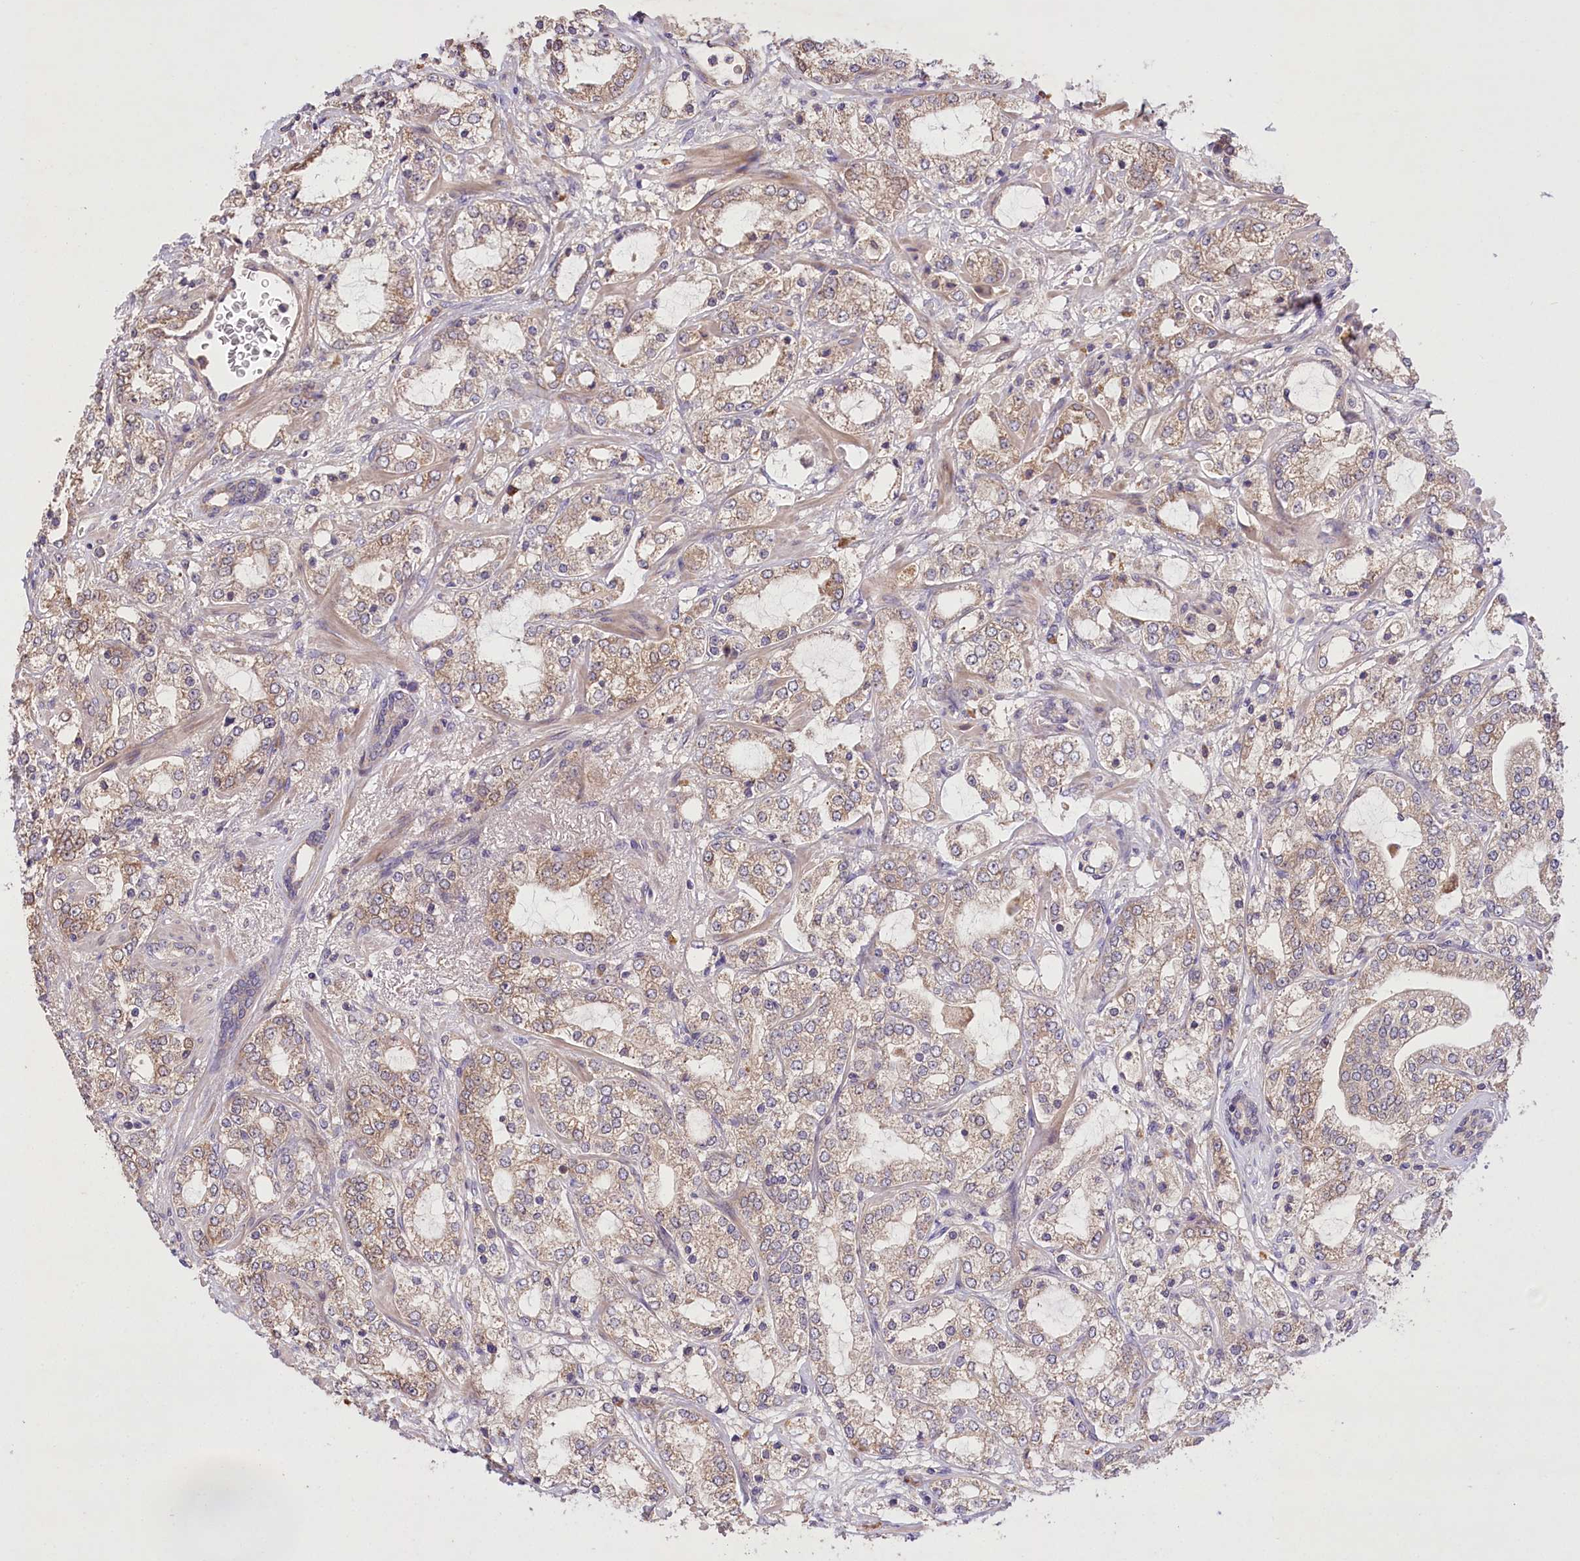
{"staining": {"intensity": "weak", "quantity": "25%-75%", "location": "cytoplasmic/membranous"}, "tissue": "prostate cancer", "cell_type": "Tumor cells", "image_type": "cancer", "snomed": [{"axis": "morphology", "description": "Adenocarcinoma, High grade"}, {"axis": "topography", "description": "Prostate"}], "caption": "There is low levels of weak cytoplasmic/membranous expression in tumor cells of prostate cancer, as demonstrated by immunohistochemical staining (brown color).", "gene": "PBLD", "patient": {"sex": "male", "age": 64}}